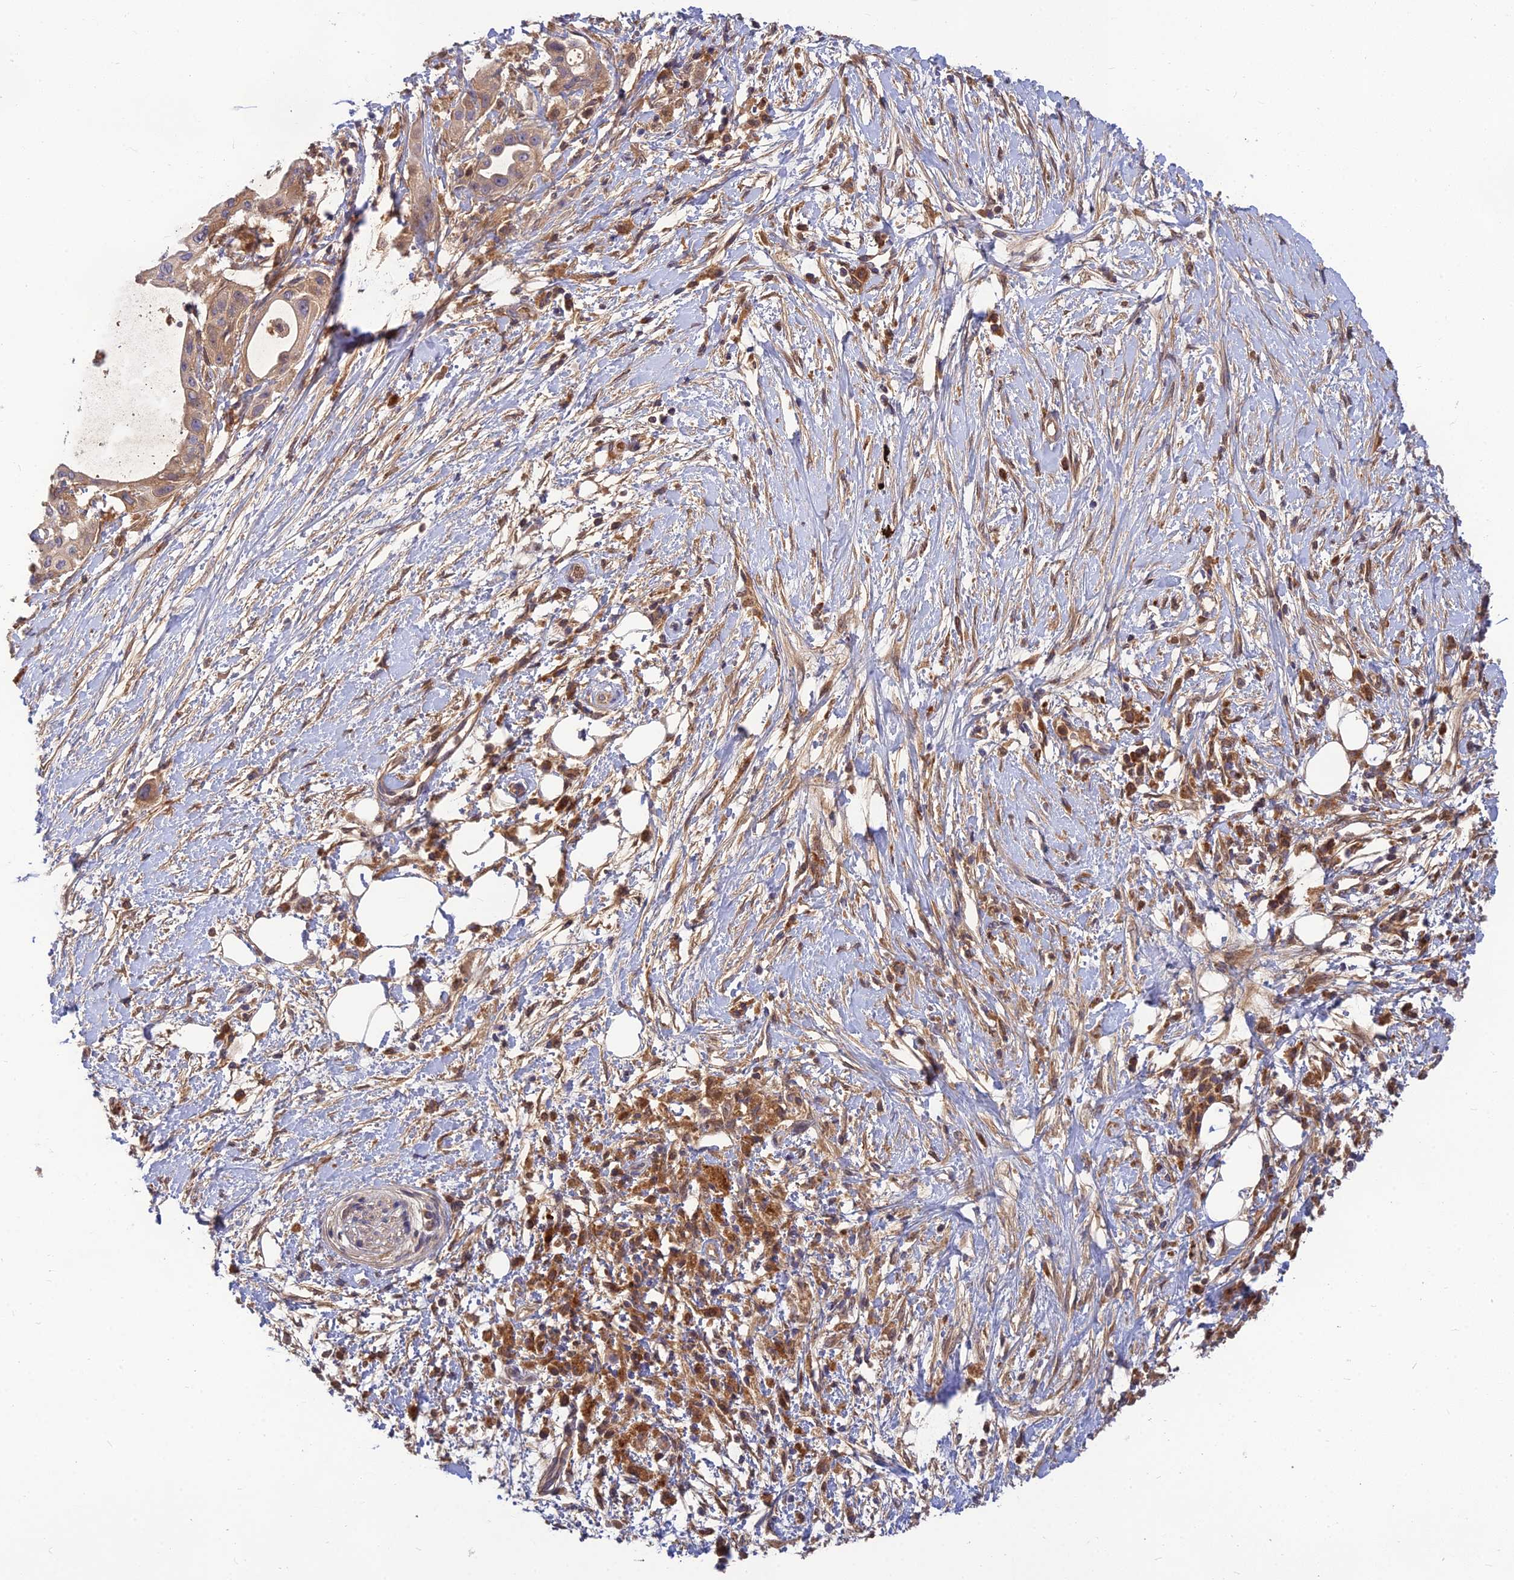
{"staining": {"intensity": "weak", "quantity": ">75%", "location": "cytoplasmic/membranous"}, "tissue": "pancreatic cancer", "cell_type": "Tumor cells", "image_type": "cancer", "snomed": [{"axis": "morphology", "description": "Adenocarcinoma, NOS"}, {"axis": "topography", "description": "Pancreas"}], "caption": "This is a photomicrograph of immunohistochemistry (IHC) staining of pancreatic cancer (adenocarcinoma), which shows weak expression in the cytoplasmic/membranous of tumor cells.", "gene": "FAM151B", "patient": {"sex": "male", "age": 68}}